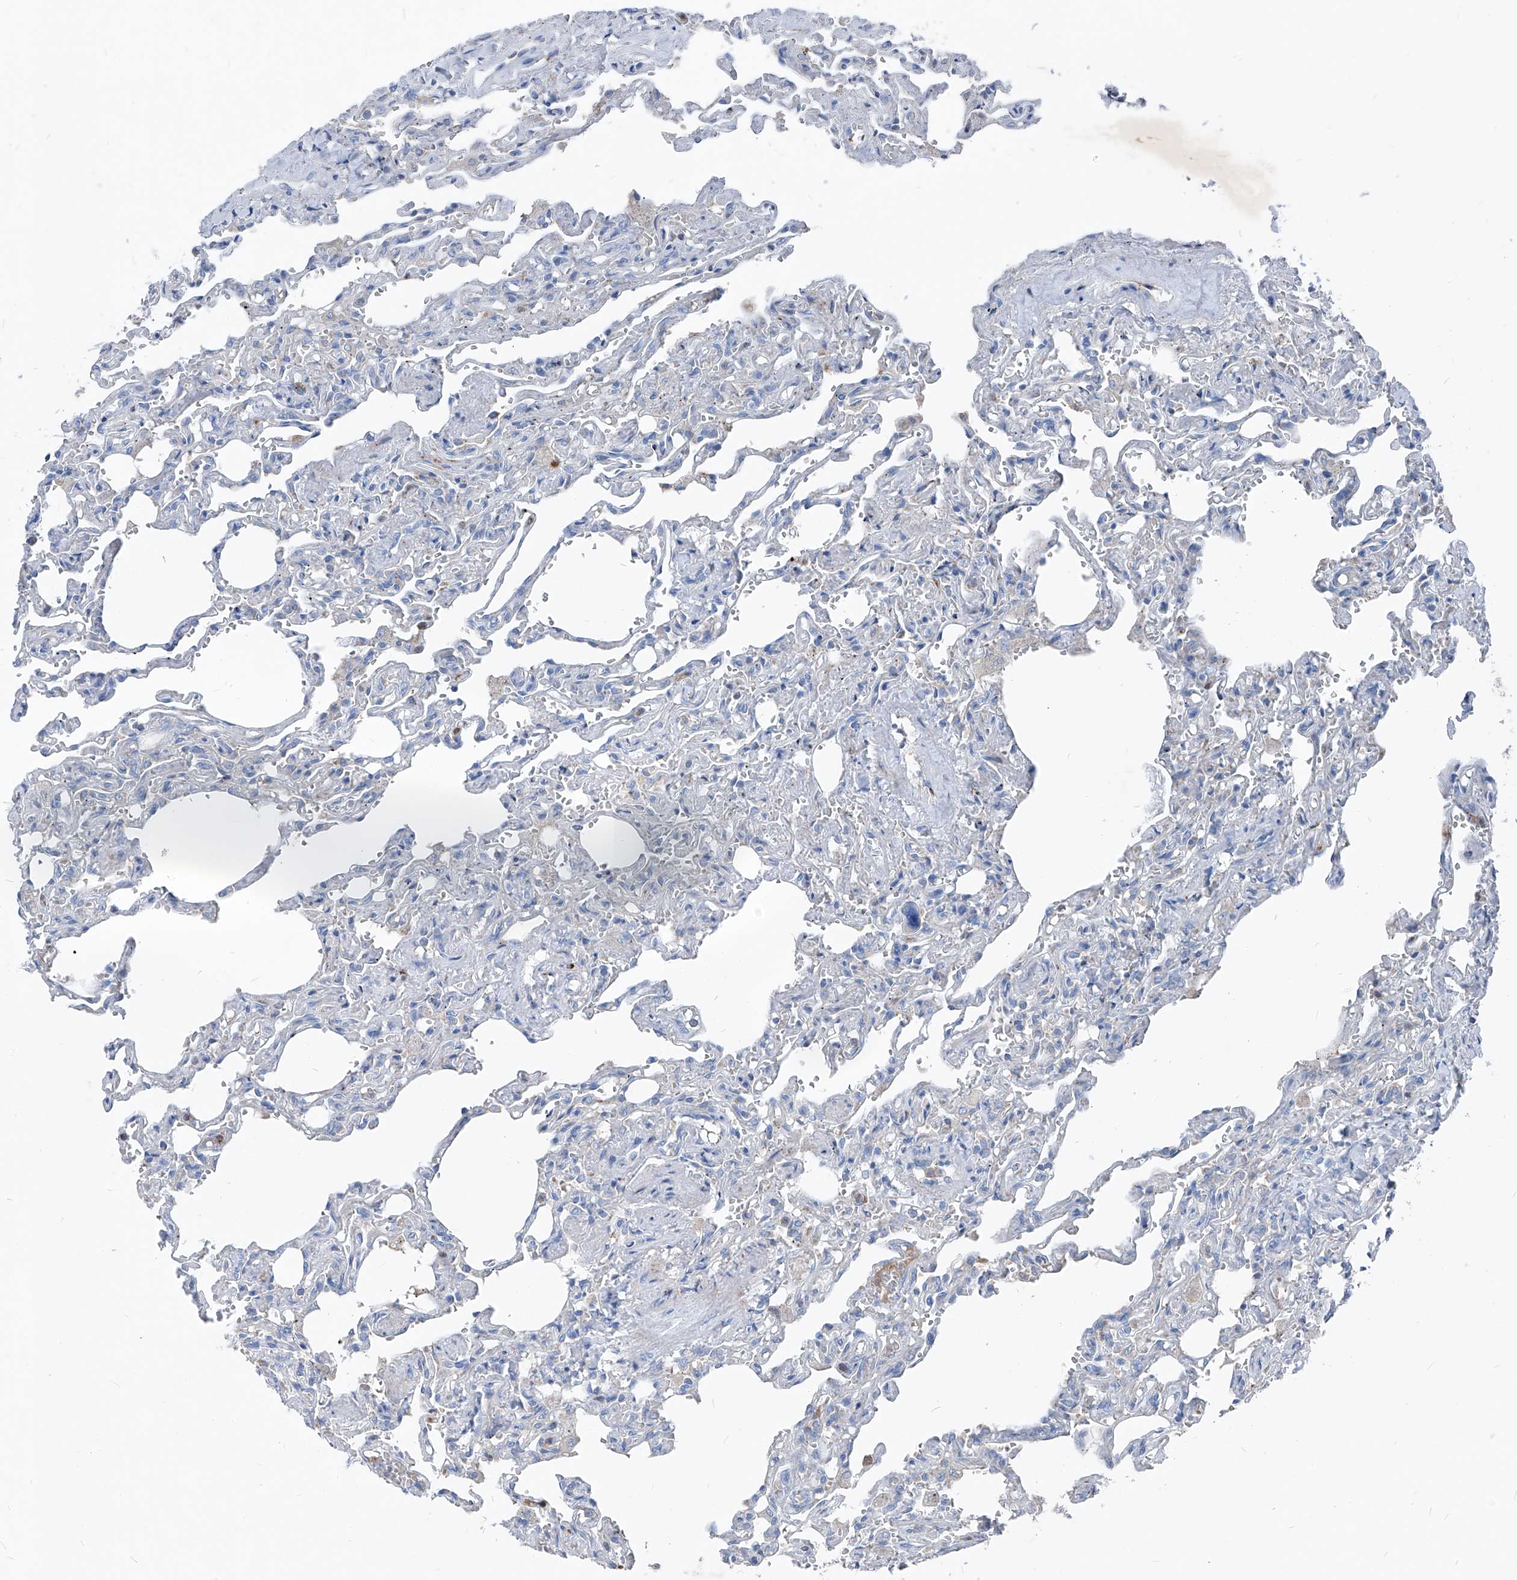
{"staining": {"intensity": "negative", "quantity": "none", "location": "none"}, "tissue": "lung", "cell_type": "Alveolar cells", "image_type": "normal", "snomed": [{"axis": "morphology", "description": "Normal tissue, NOS"}, {"axis": "topography", "description": "Lung"}], "caption": "The histopathology image shows no staining of alveolar cells in unremarkable lung. The staining is performed using DAB brown chromogen with nuclei counter-stained in using hematoxylin.", "gene": "IFI27", "patient": {"sex": "male", "age": 21}}